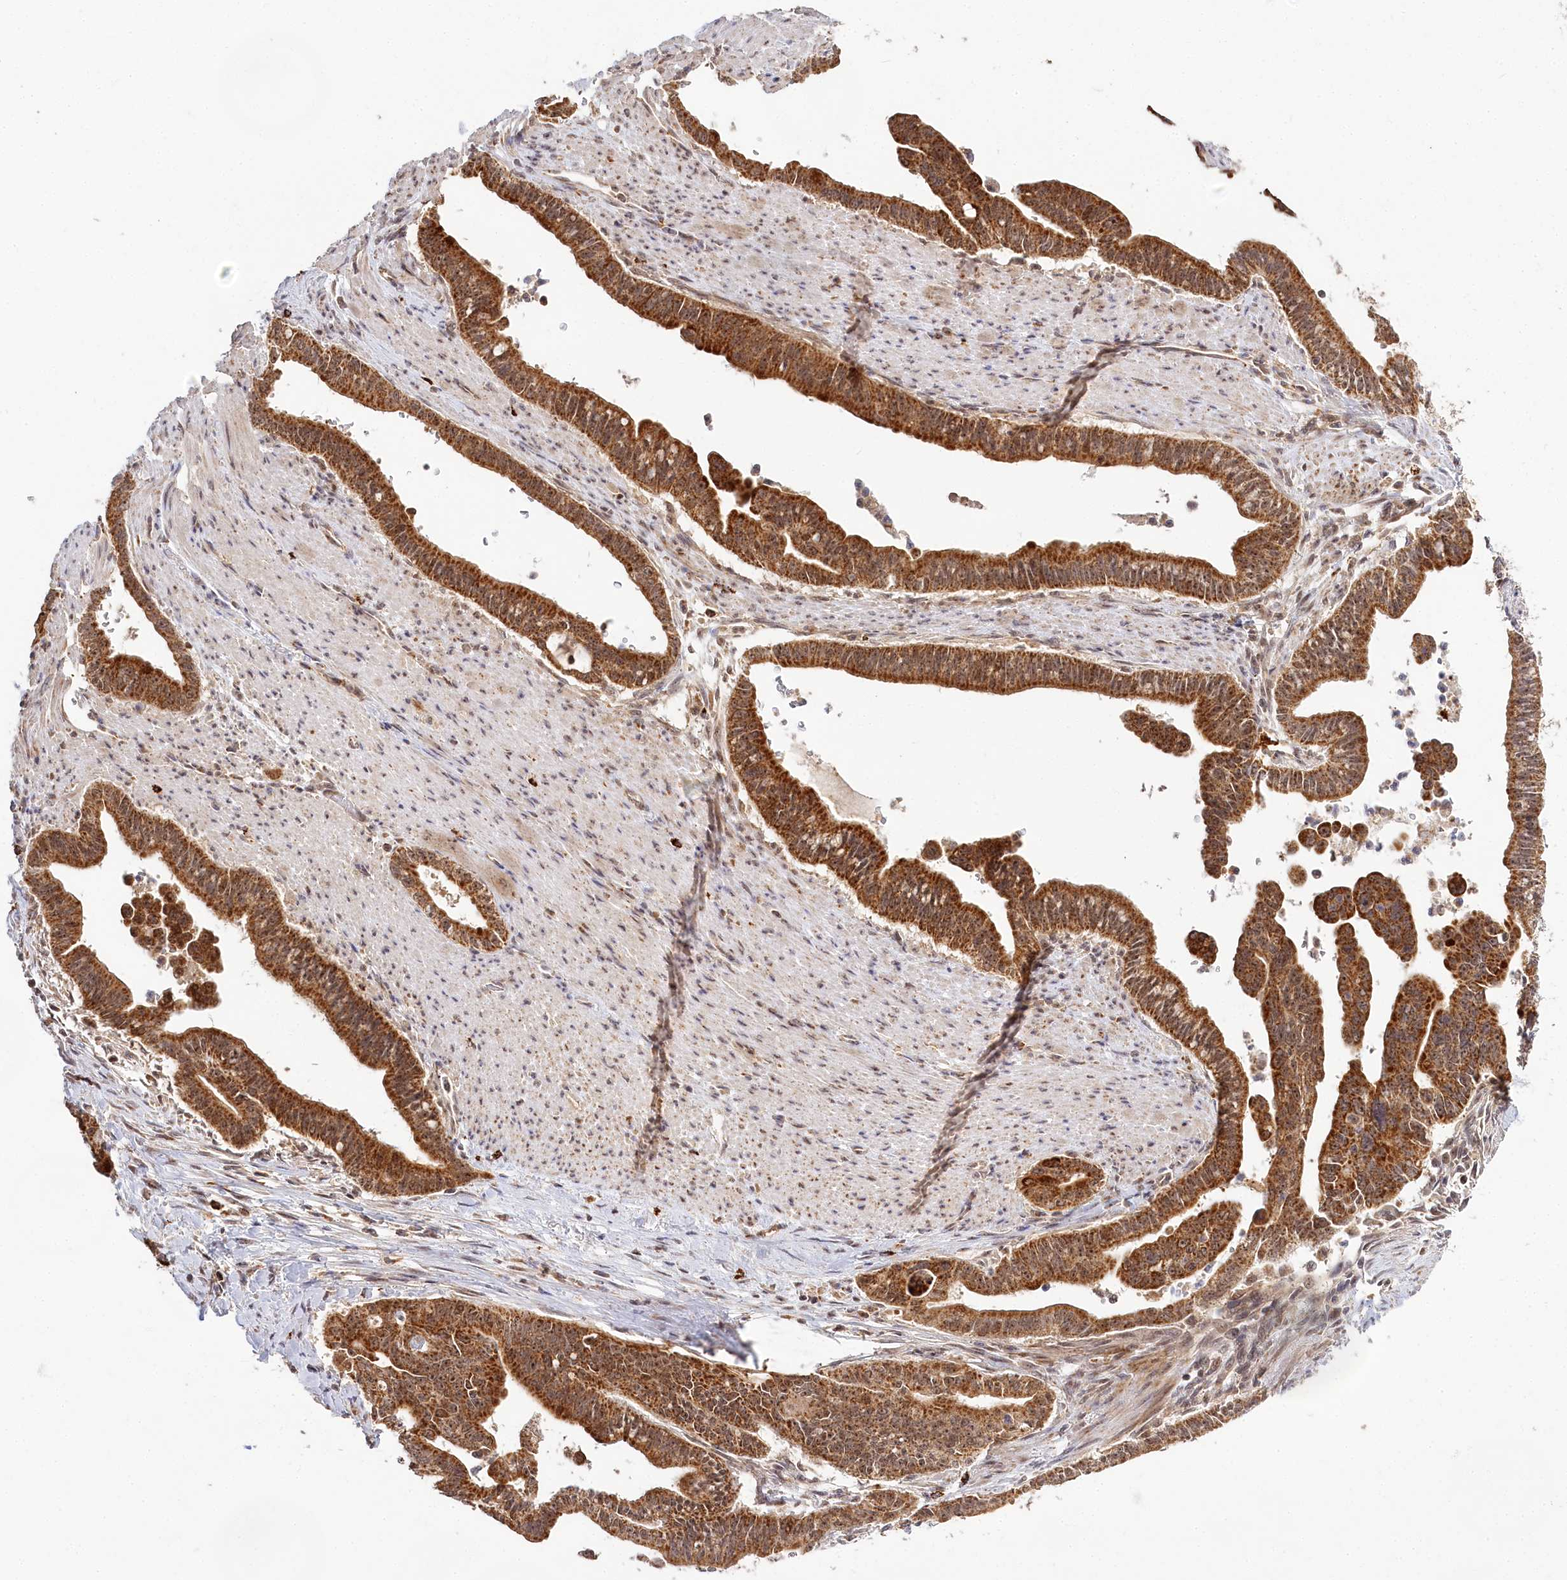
{"staining": {"intensity": "moderate", "quantity": ">75%", "location": "cytoplasmic/membranous"}, "tissue": "pancreatic cancer", "cell_type": "Tumor cells", "image_type": "cancer", "snomed": [{"axis": "morphology", "description": "Adenocarcinoma, NOS"}, {"axis": "topography", "description": "Pancreas"}], "caption": "Tumor cells reveal medium levels of moderate cytoplasmic/membranous staining in about >75% of cells in adenocarcinoma (pancreatic).", "gene": "RTN4IP1", "patient": {"sex": "male", "age": 70}}